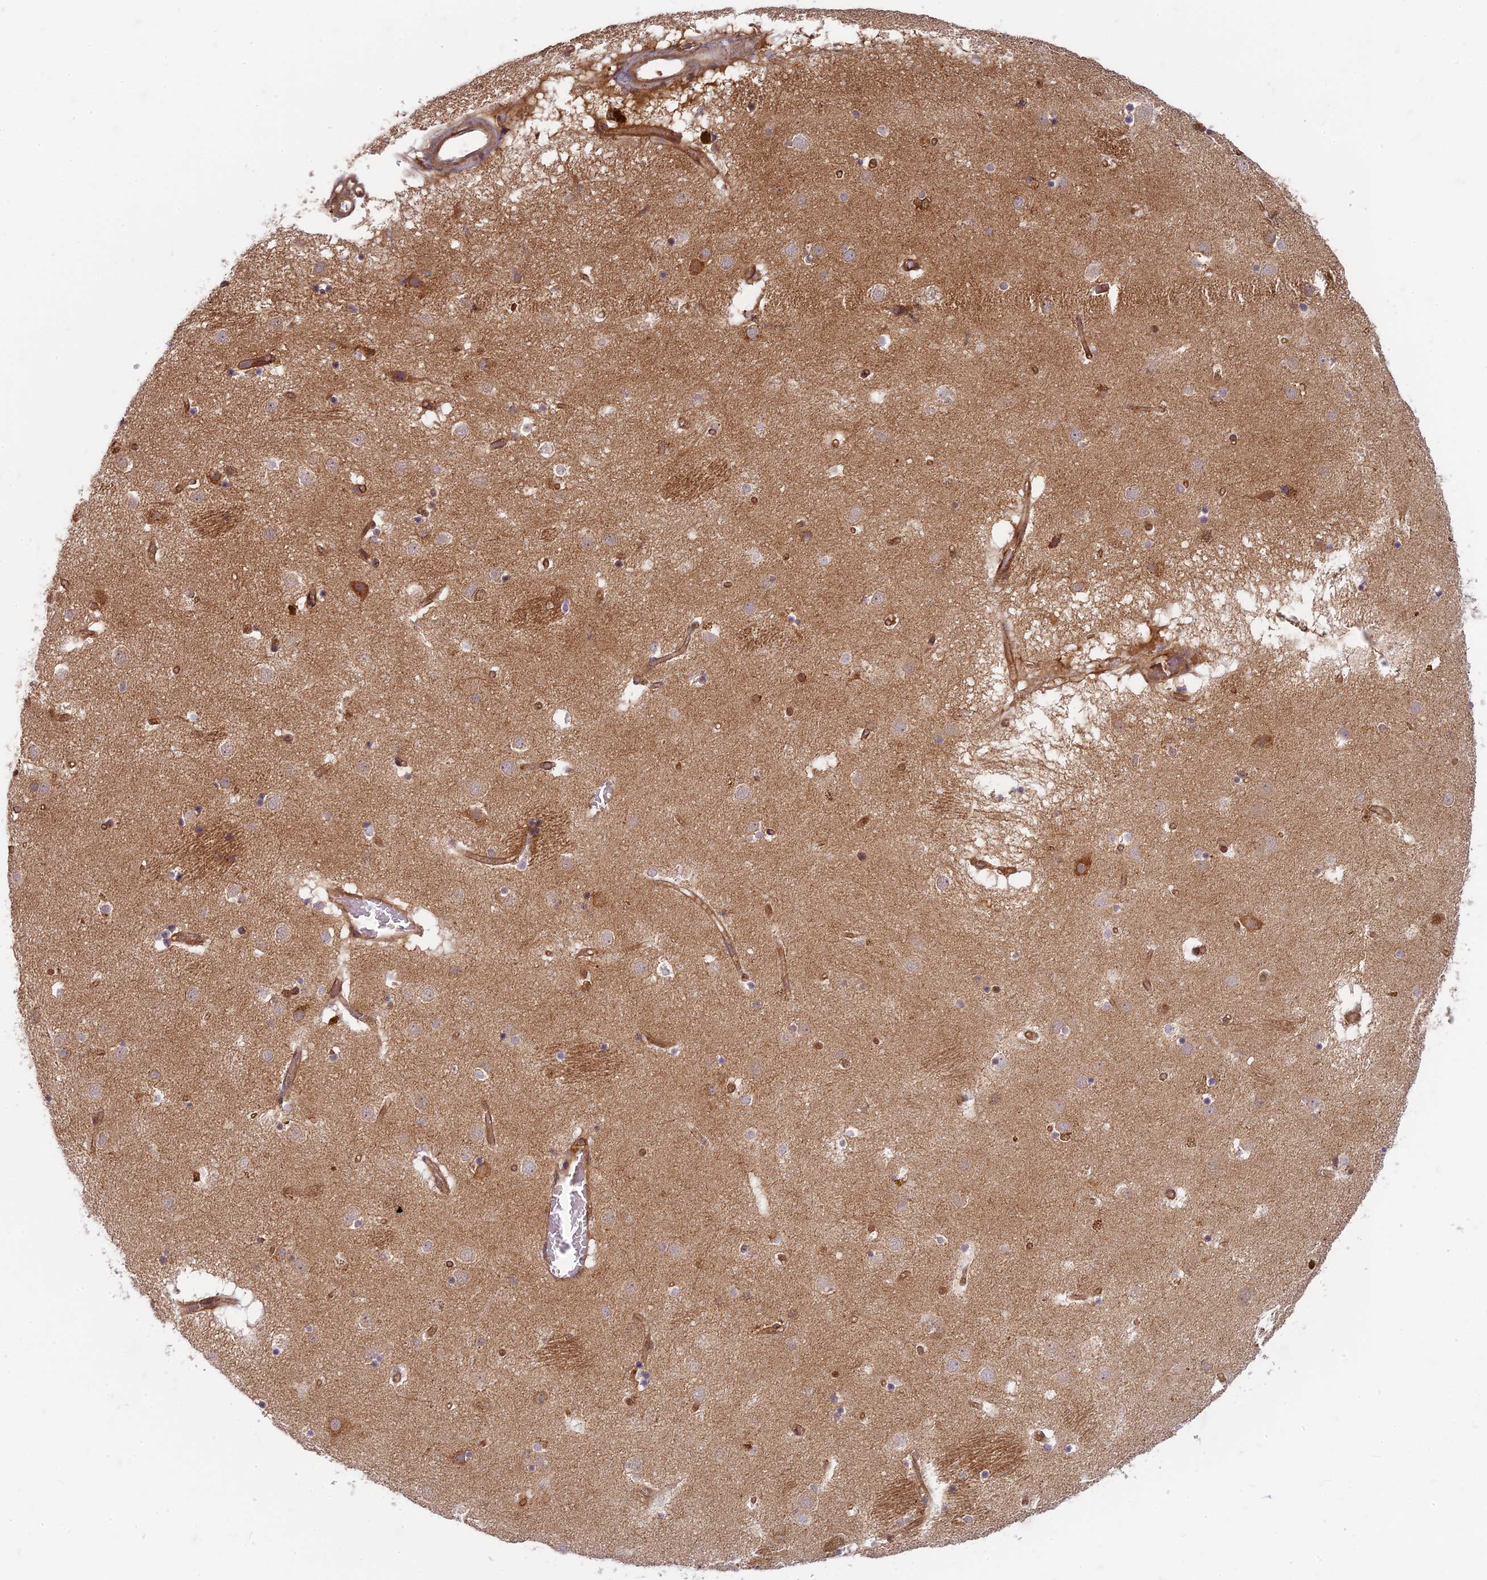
{"staining": {"intensity": "moderate", "quantity": "<25%", "location": "cytoplasmic/membranous"}, "tissue": "caudate", "cell_type": "Glial cells", "image_type": "normal", "snomed": [{"axis": "morphology", "description": "Normal tissue, NOS"}, {"axis": "topography", "description": "Lateral ventricle wall"}], "caption": "Protein staining displays moderate cytoplasmic/membranous staining in approximately <25% of glial cells in benign caudate.", "gene": "TCF25", "patient": {"sex": "male", "age": 70}}